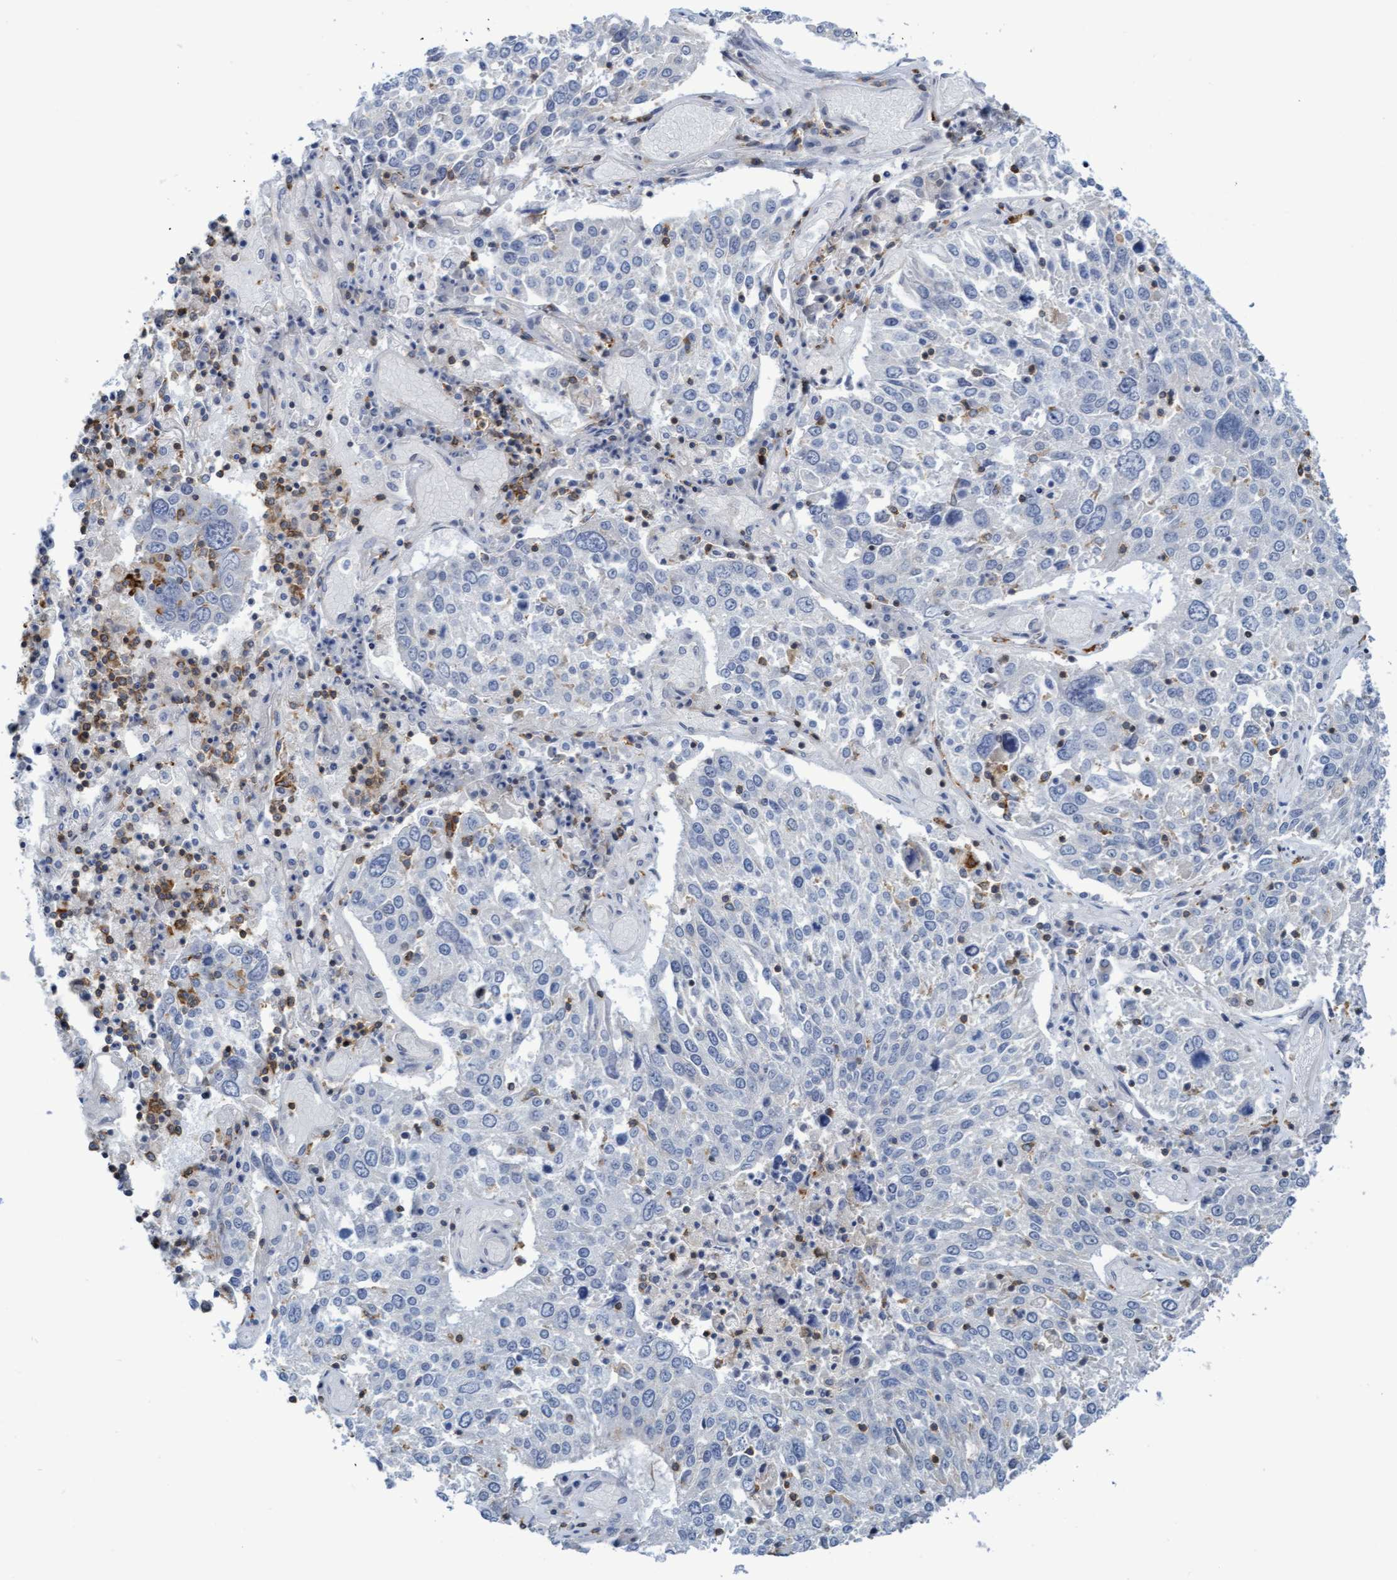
{"staining": {"intensity": "negative", "quantity": "none", "location": "none"}, "tissue": "lung cancer", "cell_type": "Tumor cells", "image_type": "cancer", "snomed": [{"axis": "morphology", "description": "Squamous cell carcinoma, NOS"}, {"axis": "topography", "description": "Lung"}], "caption": "IHC photomicrograph of neoplastic tissue: lung cancer stained with DAB (3,3'-diaminobenzidine) reveals no significant protein staining in tumor cells.", "gene": "FNBP1", "patient": {"sex": "male", "age": 65}}